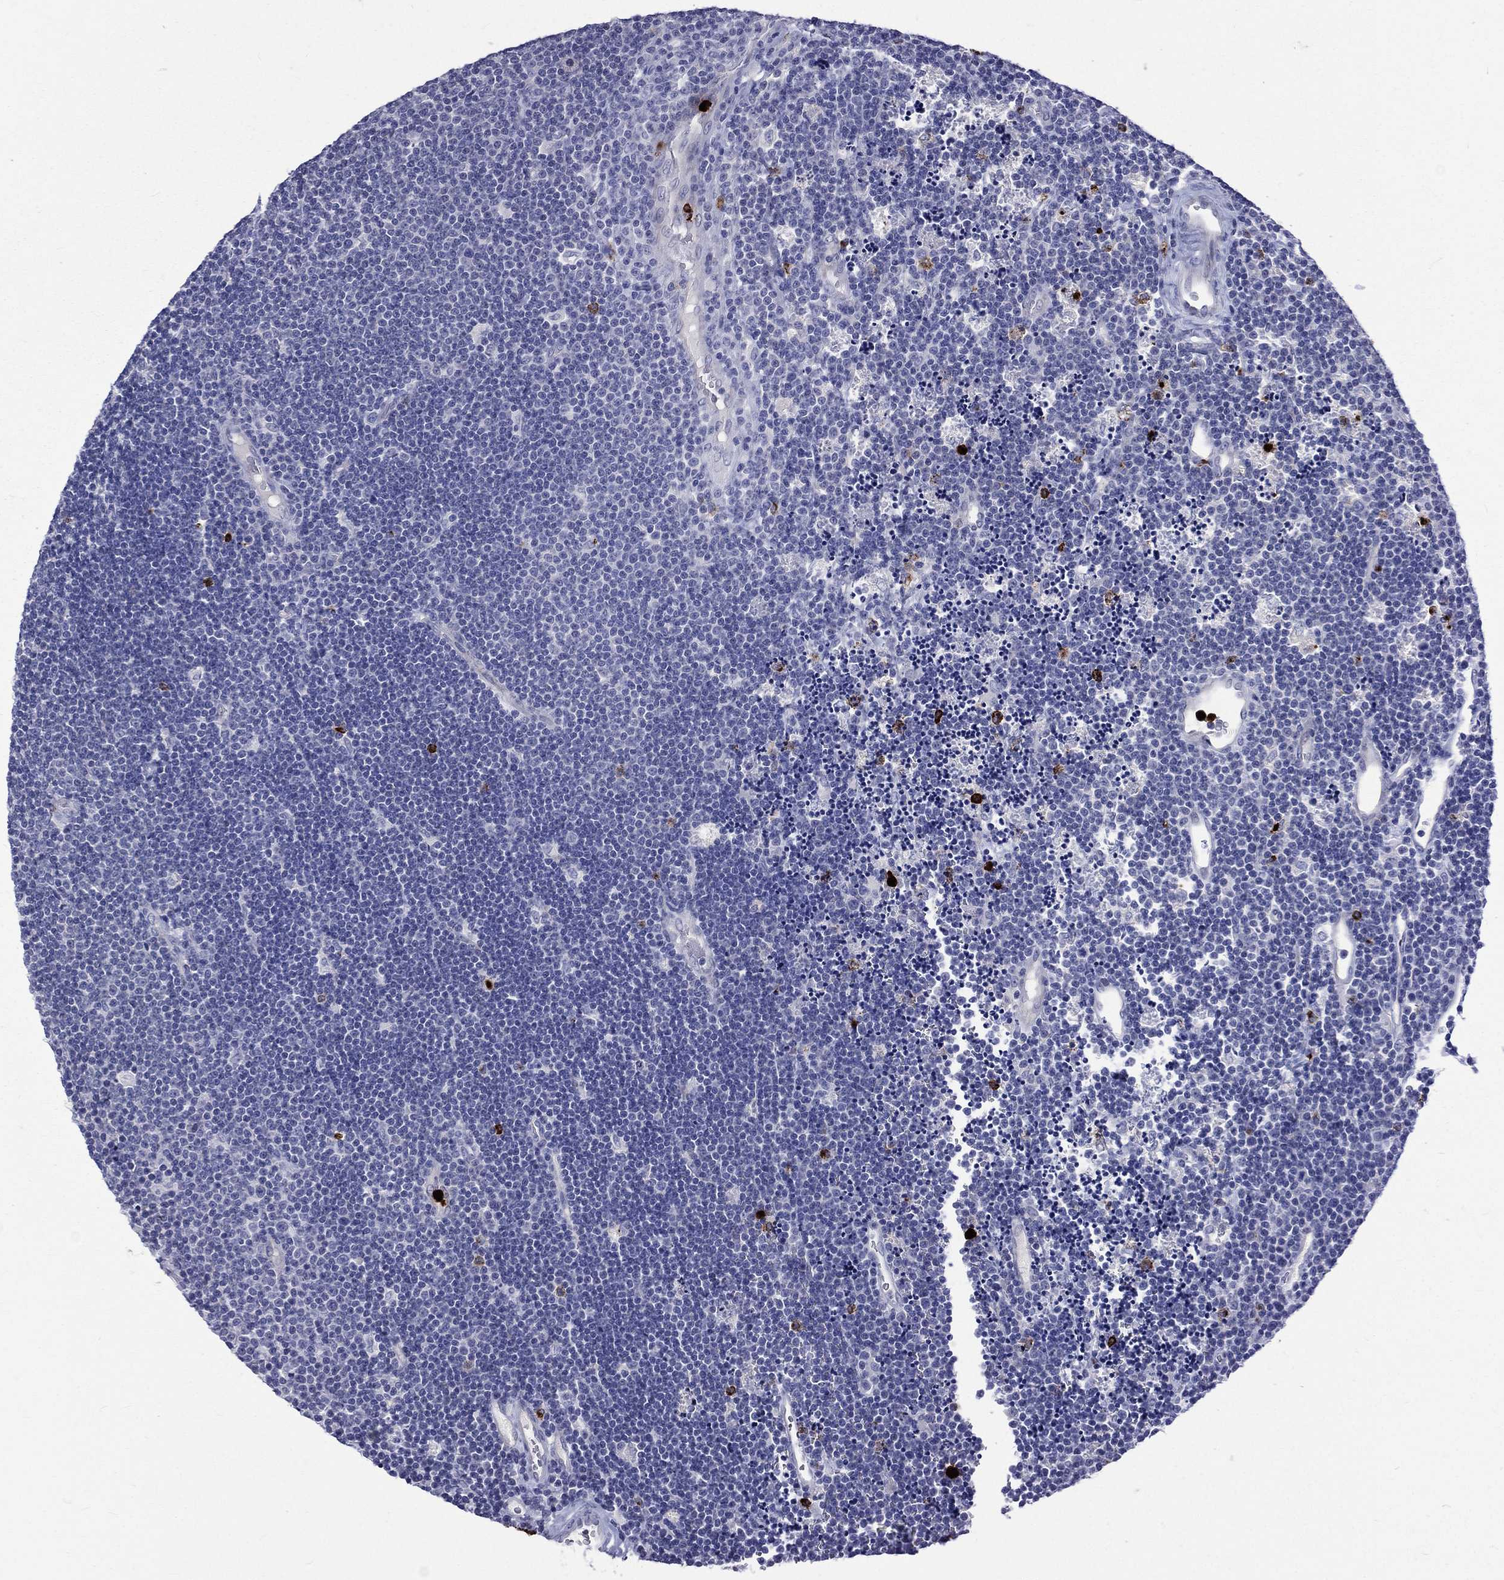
{"staining": {"intensity": "negative", "quantity": "none", "location": "none"}, "tissue": "lymphoma", "cell_type": "Tumor cells", "image_type": "cancer", "snomed": [{"axis": "morphology", "description": "Malignant lymphoma, non-Hodgkin's type, Low grade"}, {"axis": "topography", "description": "Brain"}], "caption": "Tumor cells are negative for brown protein staining in malignant lymphoma, non-Hodgkin's type (low-grade).", "gene": "ELANE", "patient": {"sex": "female", "age": 66}}